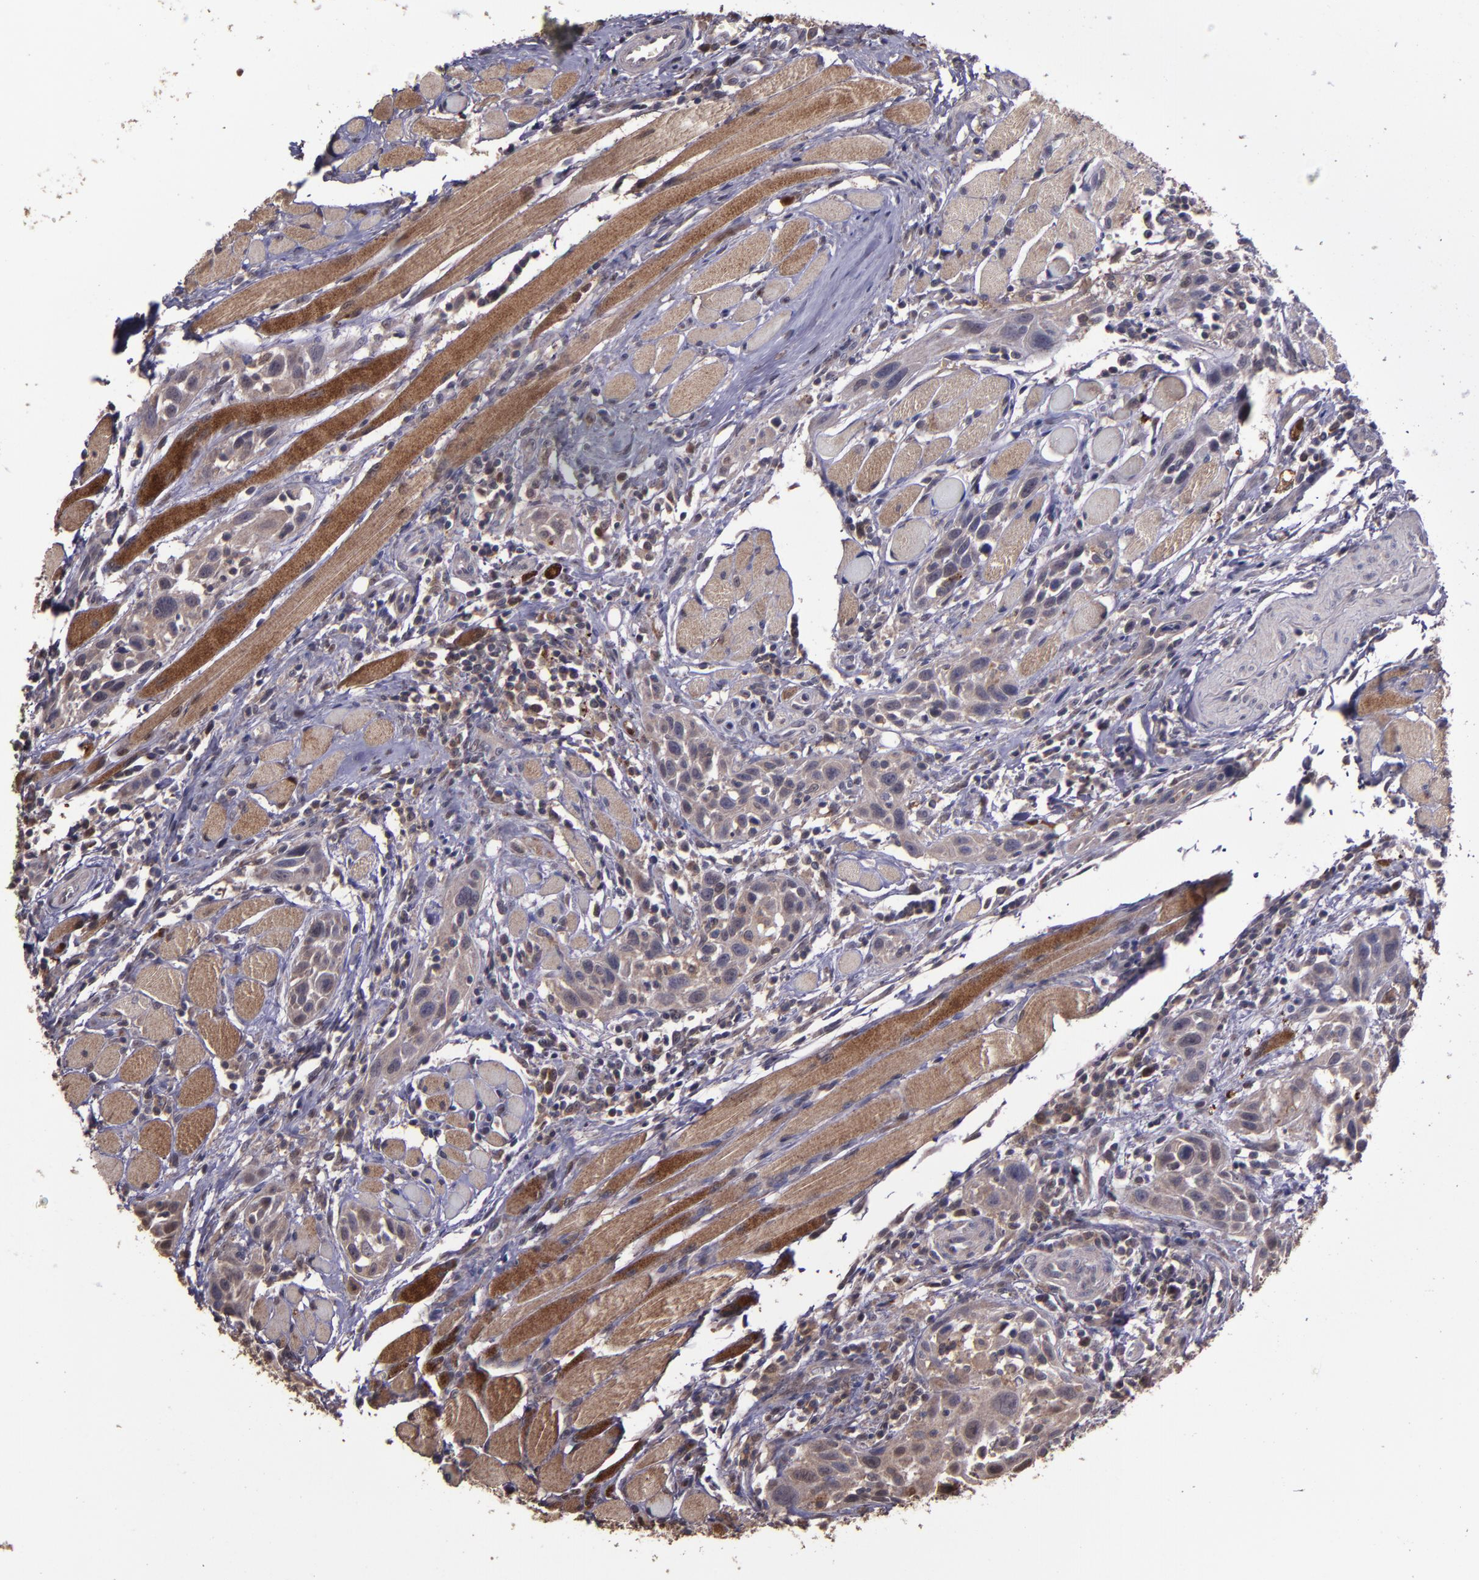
{"staining": {"intensity": "weak", "quantity": "25%-75%", "location": "cytoplasmic/membranous"}, "tissue": "head and neck cancer", "cell_type": "Tumor cells", "image_type": "cancer", "snomed": [{"axis": "morphology", "description": "Squamous cell carcinoma, NOS"}, {"axis": "topography", "description": "Oral tissue"}, {"axis": "topography", "description": "Head-Neck"}], "caption": "Head and neck cancer (squamous cell carcinoma) stained for a protein demonstrates weak cytoplasmic/membranous positivity in tumor cells.", "gene": "SERPINF2", "patient": {"sex": "female", "age": 50}}